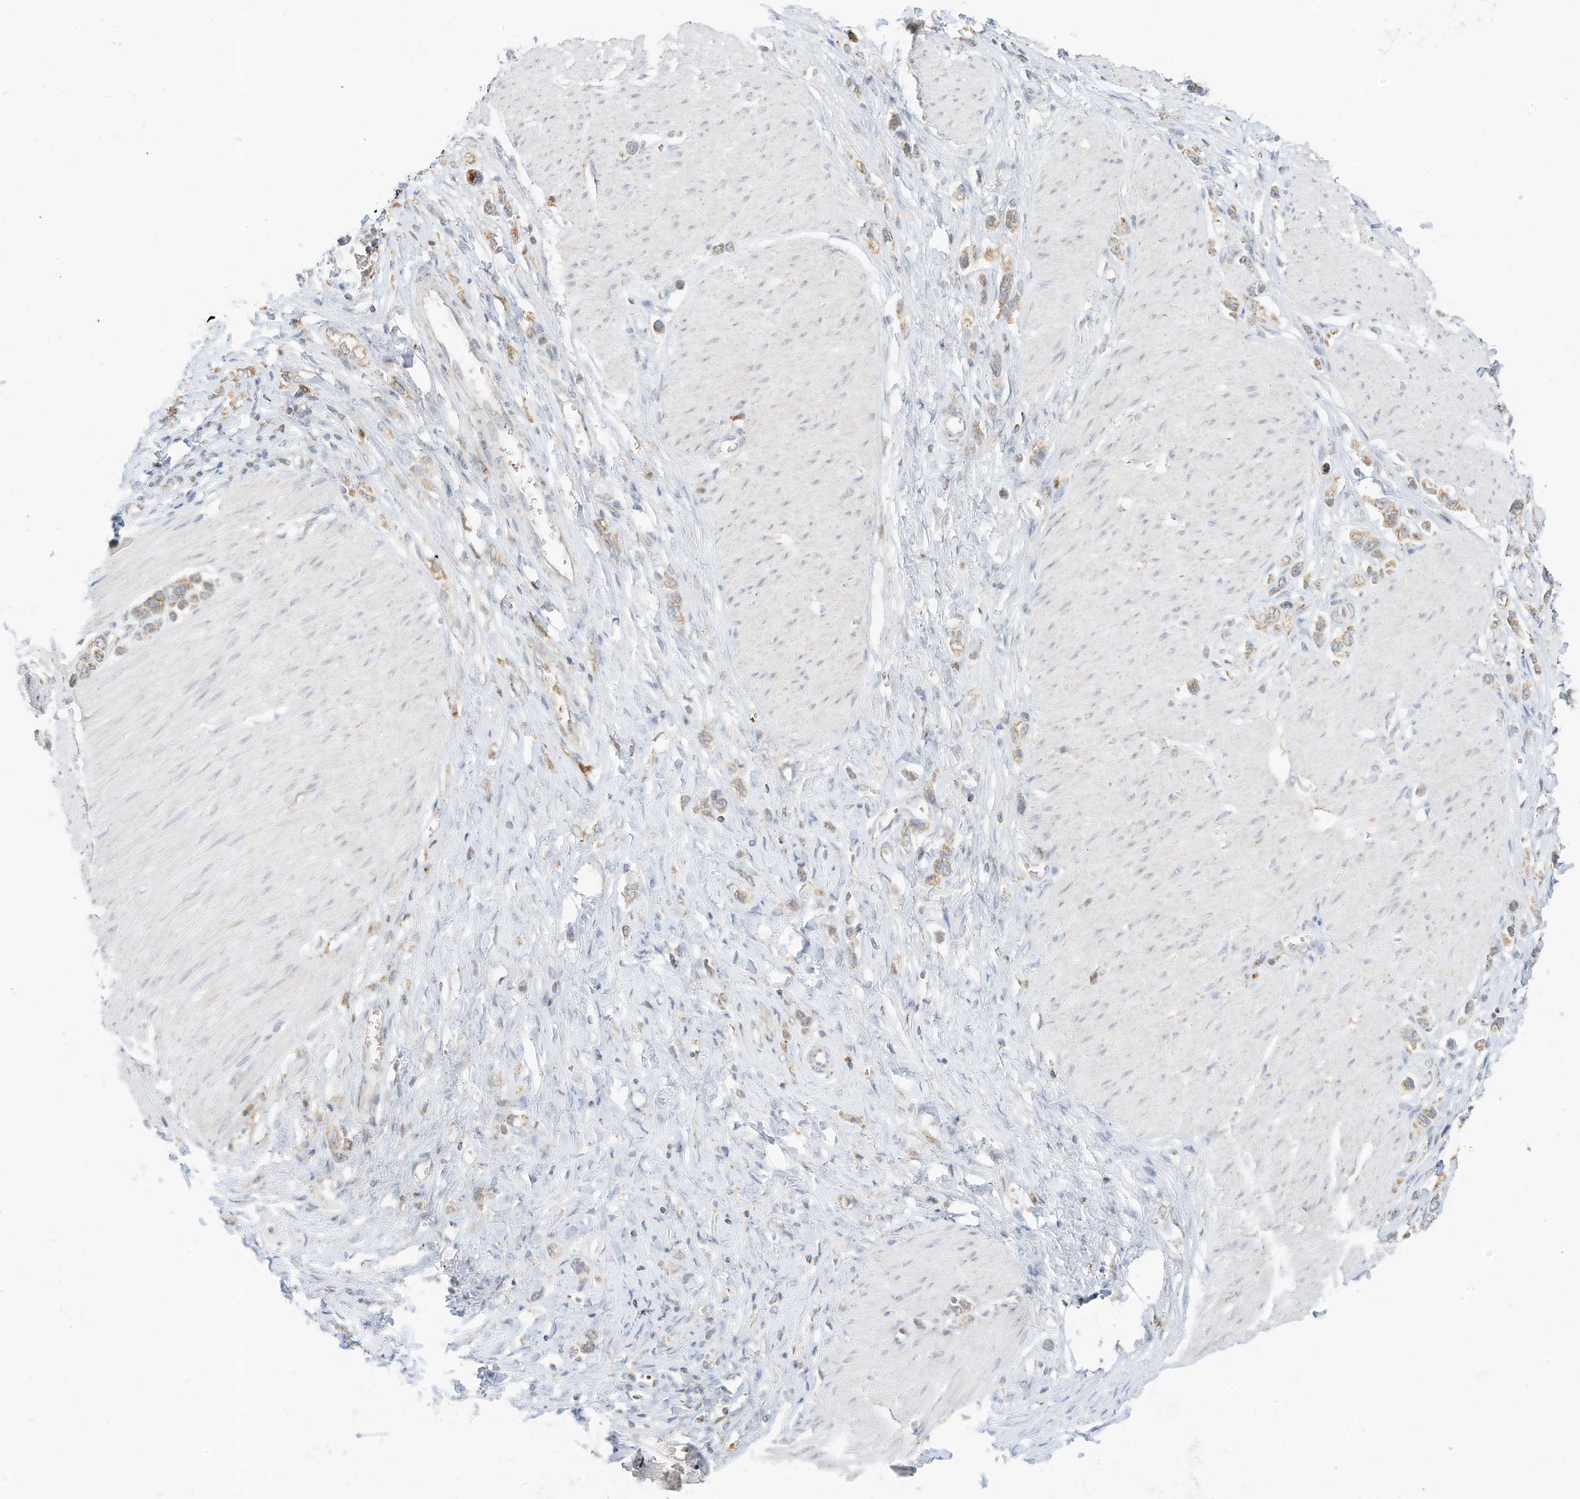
{"staining": {"intensity": "moderate", "quantity": "25%-75%", "location": "cytoplasmic/membranous"}, "tissue": "stomach cancer", "cell_type": "Tumor cells", "image_type": "cancer", "snomed": [{"axis": "morphology", "description": "Normal tissue, NOS"}, {"axis": "morphology", "description": "Adenocarcinoma, NOS"}, {"axis": "topography", "description": "Stomach, upper"}, {"axis": "topography", "description": "Stomach"}], "caption": "A high-resolution micrograph shows immunohistochemistry (IHC) staining of stomach cancer (adenocarcinoma), which displays moderate cytoplasmic/membranous positivity in about 25%-75% of tumor cells.", "gene": "MTUS2", "patient": {"sex": "female", "age": 65}}